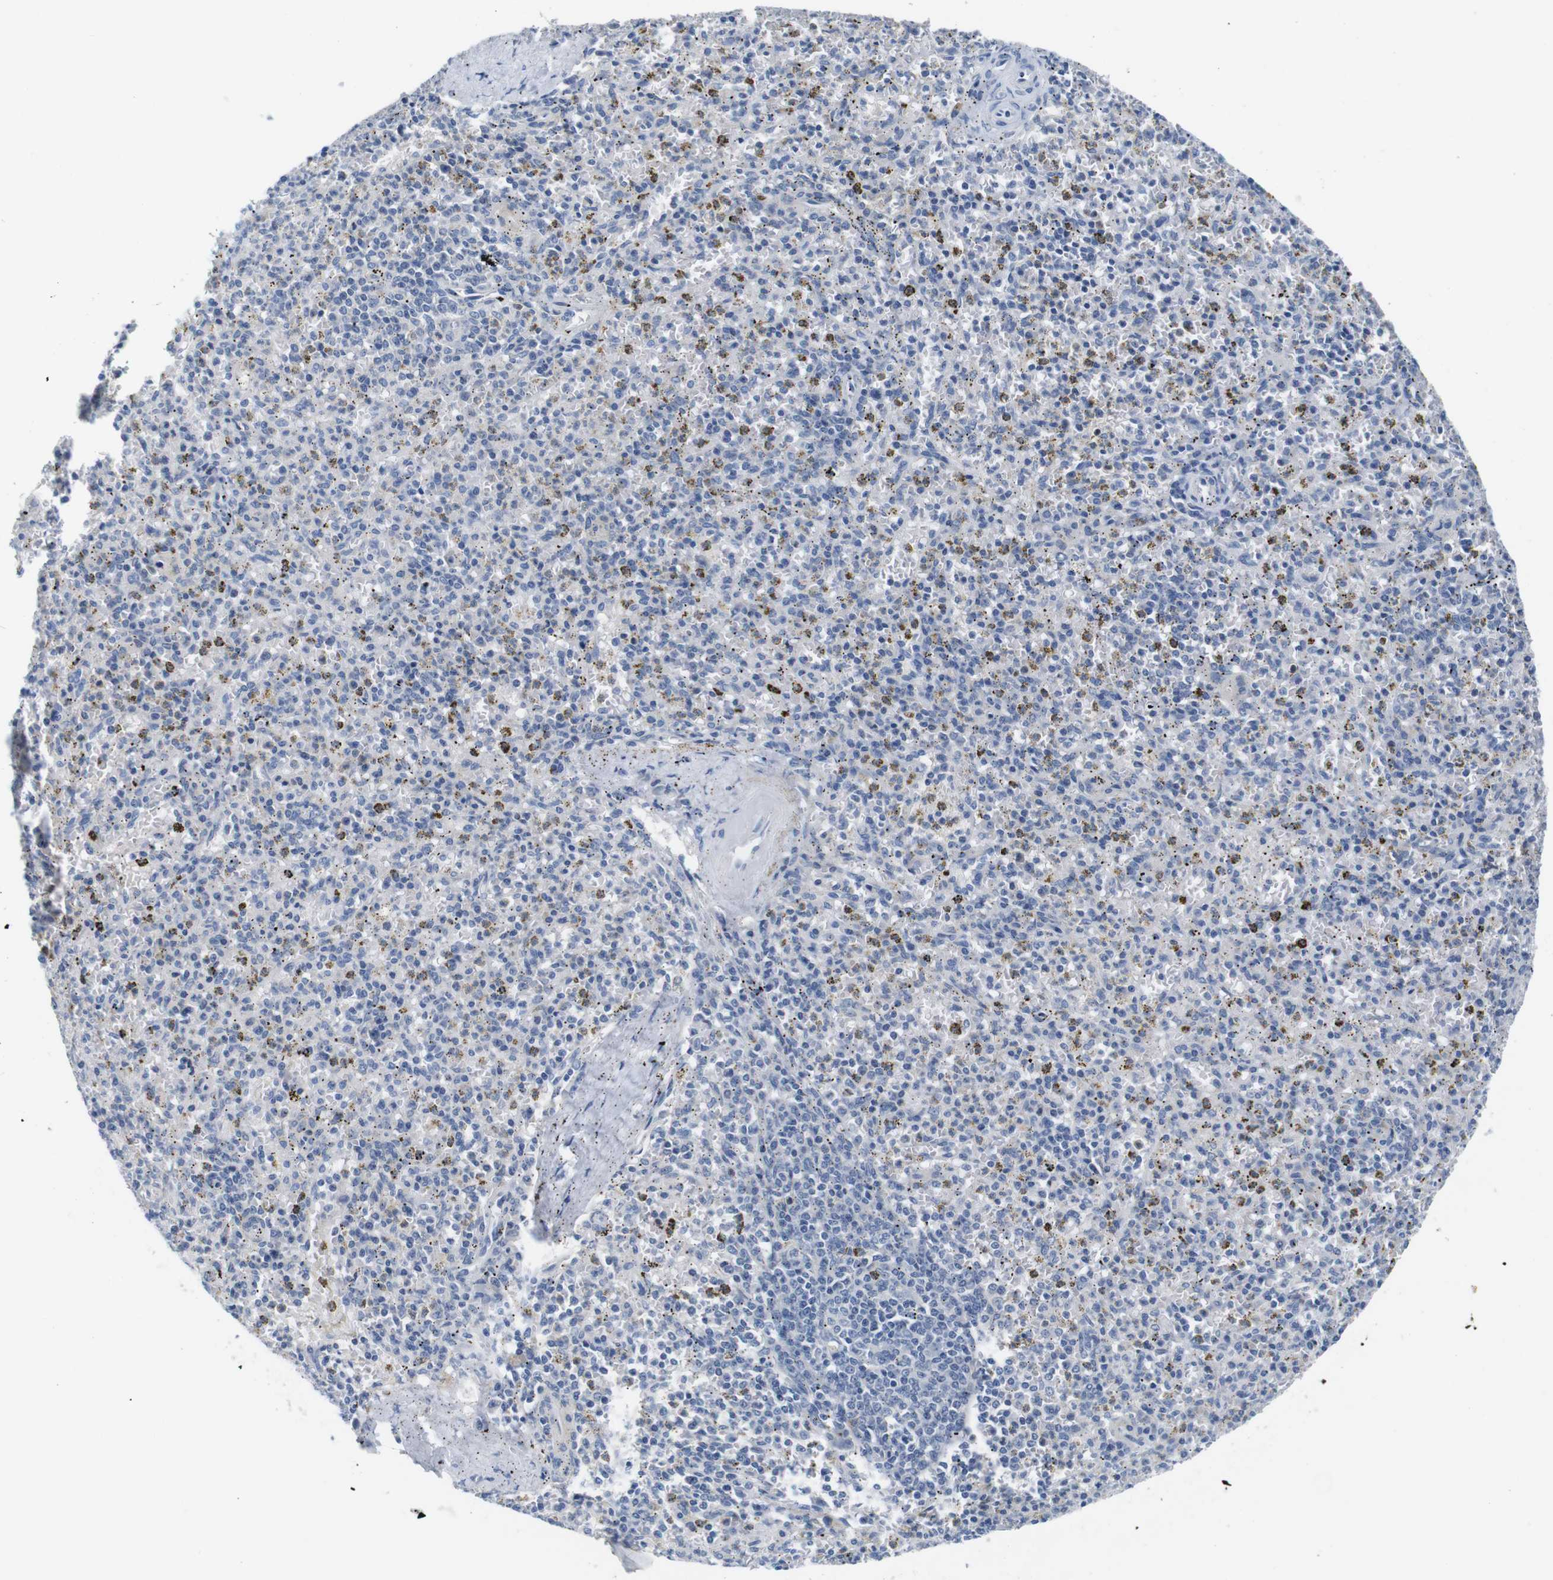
{"staining": {"intensity": "negative", "quantity": "none", "location": "none"}, "tissue": "spleen", "cell_type": "Cells in red pulp", "image_type": "normal", "snomed": [{"axis": "morphology", "description": "Normal tissue, NOS"}, {"axis": "topography", "description": "Spleen"}], "caption": "The histopathology image exhibits no staining of cells in red pulp in benign spleen. (DAB IHC visualized using brightfield microscopy, high magnification).", "gene": "ANK3", "patient": {"sex": "male", "age": 72}}